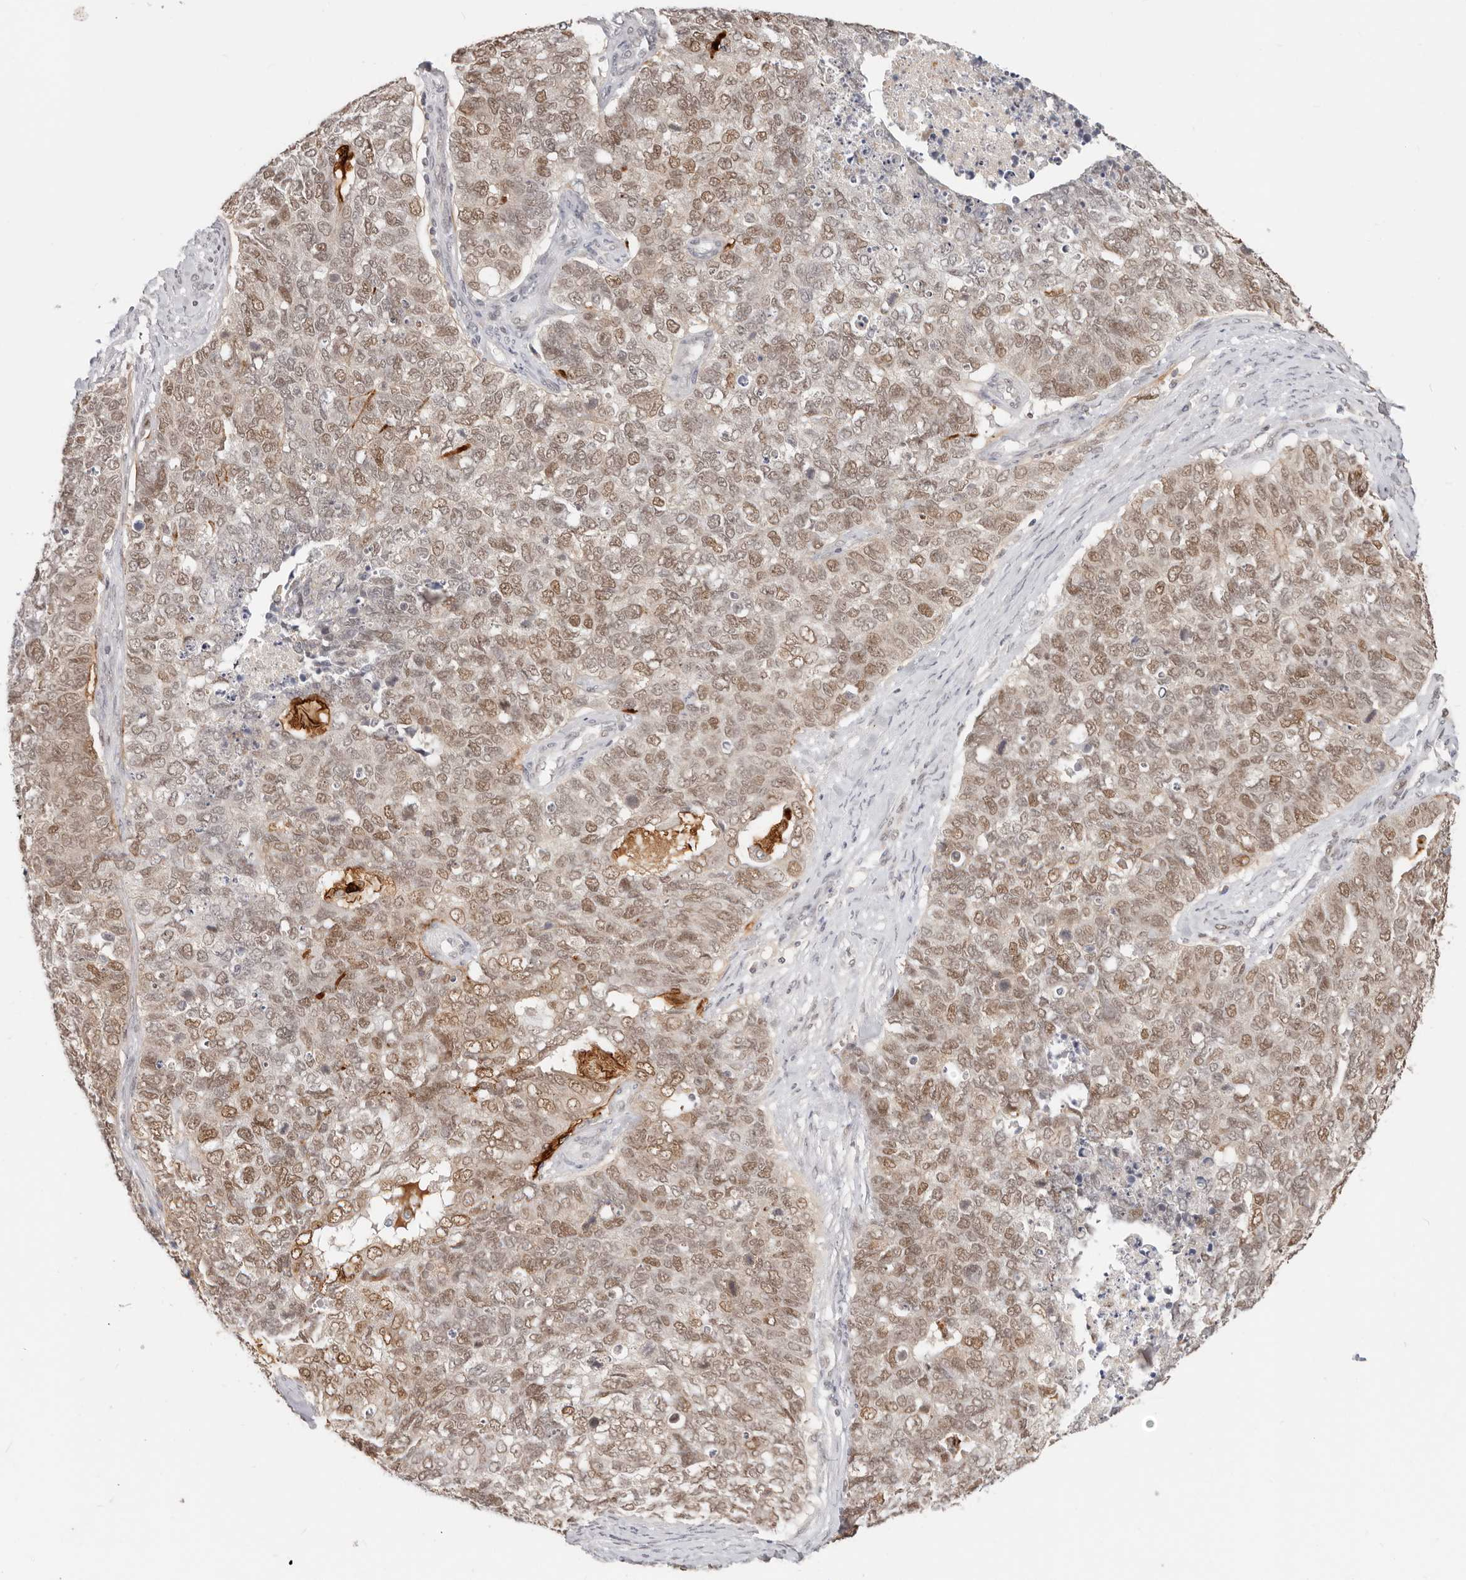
{"staining": {"intensity": "moderate", "quantity": ">75%", "location": "nuclear"}, "tissue": "cervical cancer", "cell_type": "Tumor cells", "image_type": "cancer", "snomed": [{"axis": "morphology", "description": "Squamous cell carcinoma, NOS"}, {"axis": "topography", "description": "Cervix"}], "caption": "A histopathology image showing moderate nuclear expression in about >75% of tumor cells in cervical cancer, as visualized by brown immunohistochemical staining.", "gene": "RFC2", "patient": {"sex": "female", "age": 63}}